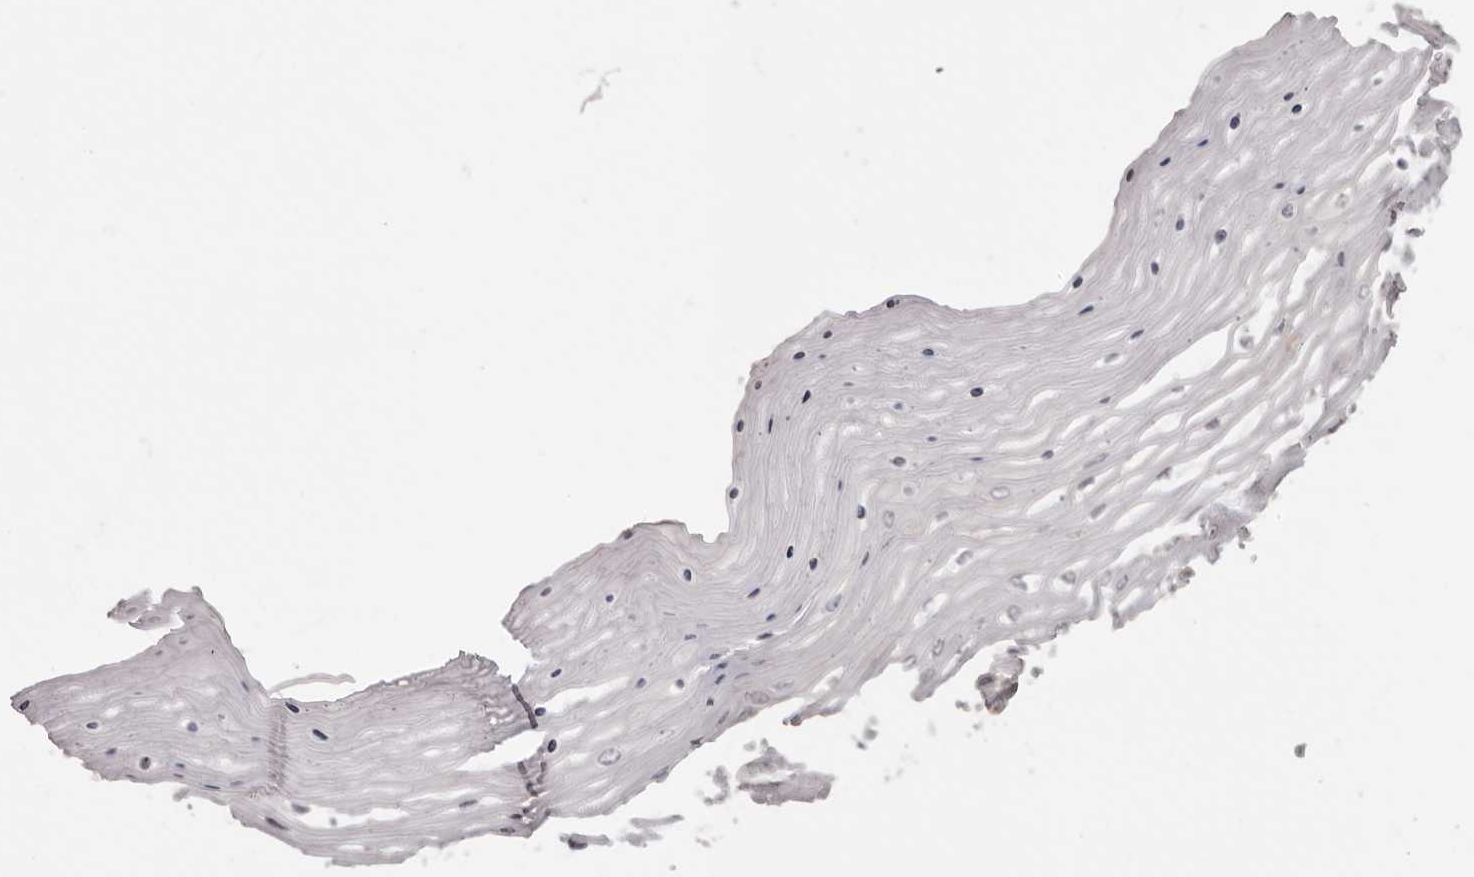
{"staining": {"intensity": "moderate", "quantity": ">75%", "location": "cytoplasmic/membranous"}, "tissue": "cervix", "cell_type": "Glandular cells", "image_type": "normal", "snomed": [{"axis": "morphology", "description": "Normal tissue, NOS"}, {"axis": "topography", "description": "Cervix"}], "caption": "Glandular cells show medium levels of moderate cytoplasmic/membranous expression in about >75% of cells in normal cervix. Nuclei are stained in blue.", "gene": "EEF1E1", "patient": {"sex": "female", "age": 55}}